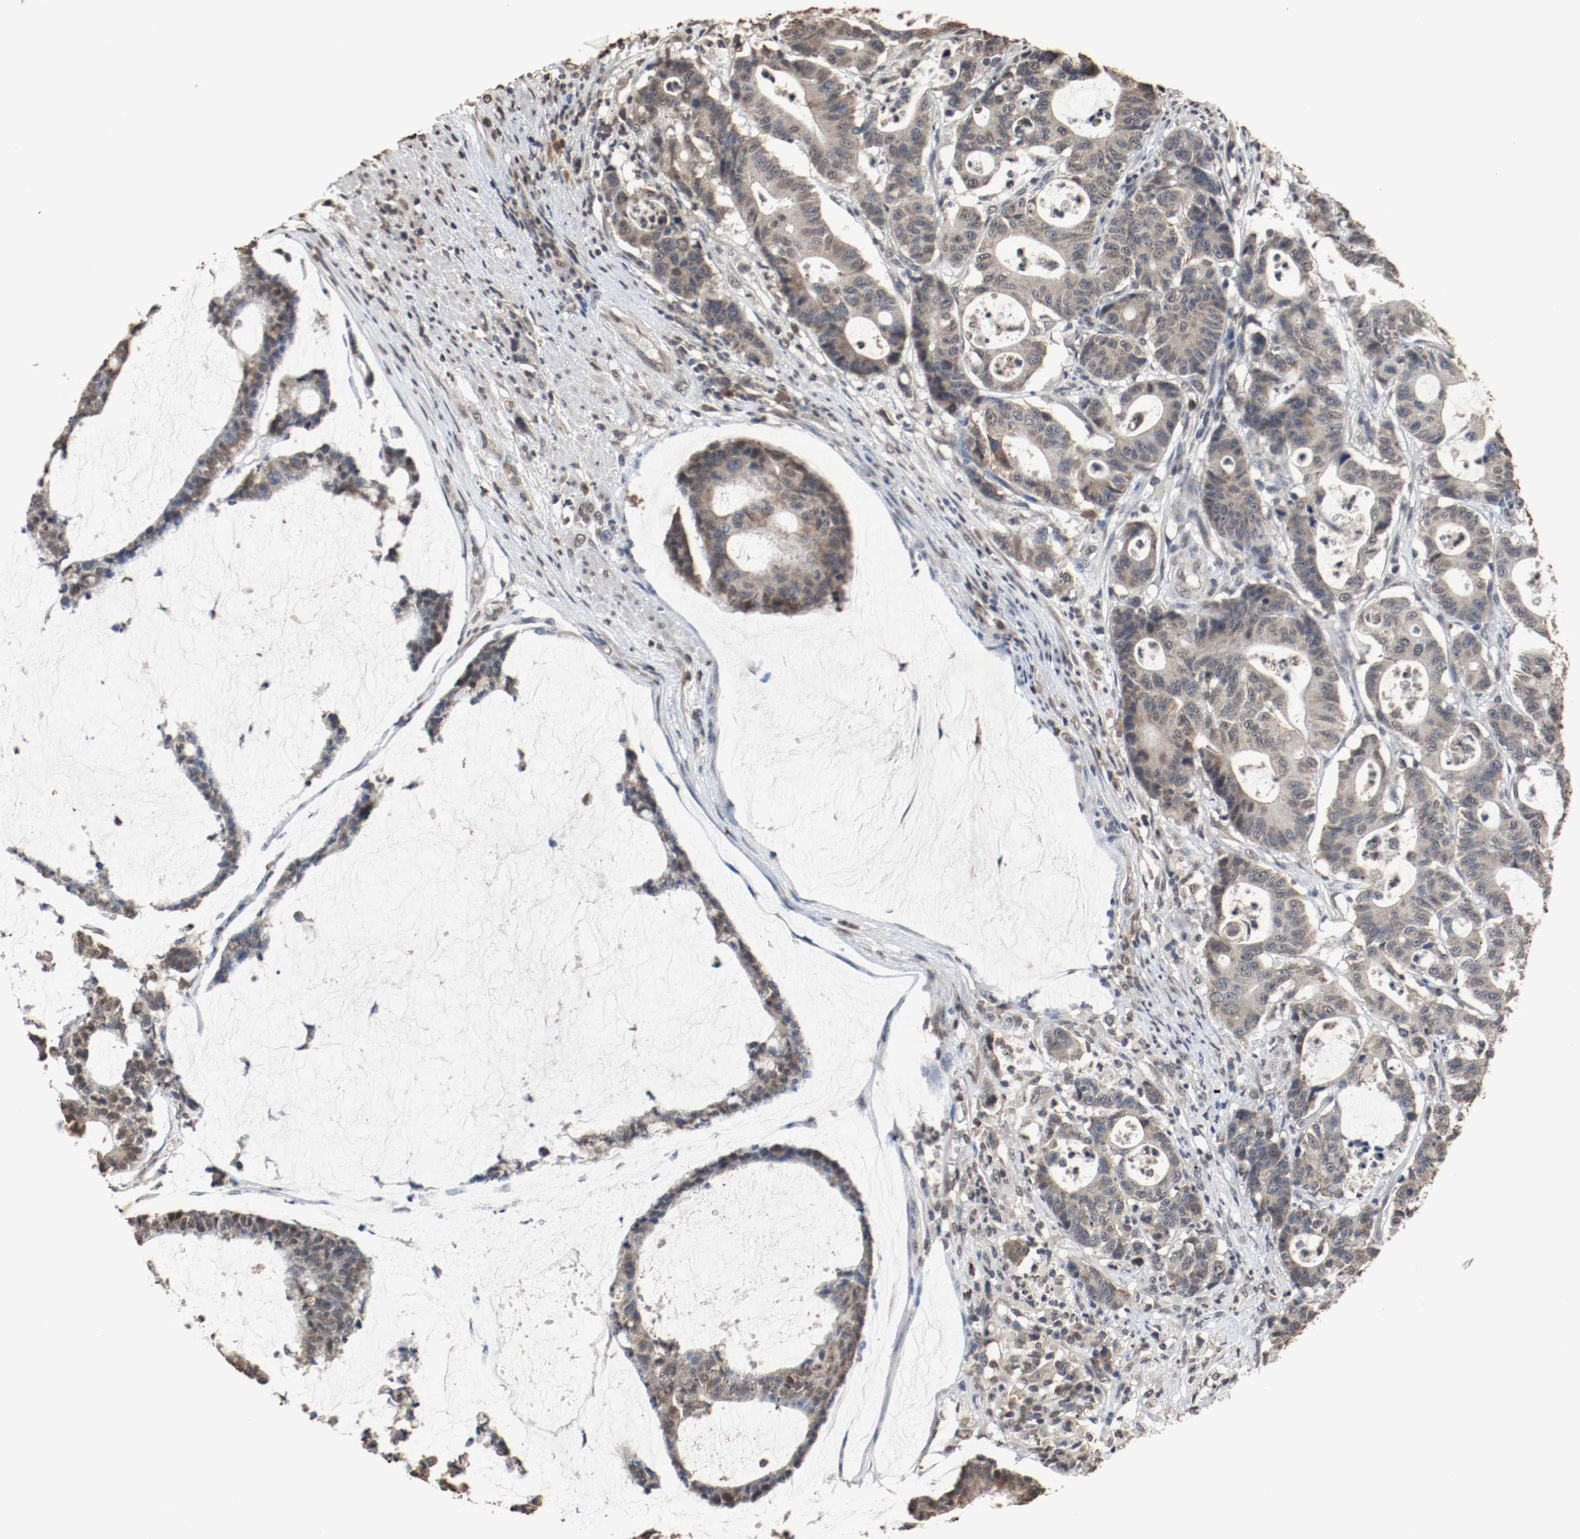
{"staining": {"intensity": "weak", "quantity": "25%-75%", "location": "cytoplasmic/membranous"}, "tissue": "colorectal cancer", "cell_type": "Tumor cells", "image_type": "cancer", "snomed": [{"axis": "morphology", "description": "Adenocarcinoma, NOS"}, {"axis": "topography", "description": "Colon"}], "caption": "A brown stain labels weak cytoplasmic/membranous positivity of a protein in human colorectal cancer (adenocarcinoma) tumor cells.", "gene": "RTN4", "patient": {"sex": "female", "age": 84}}